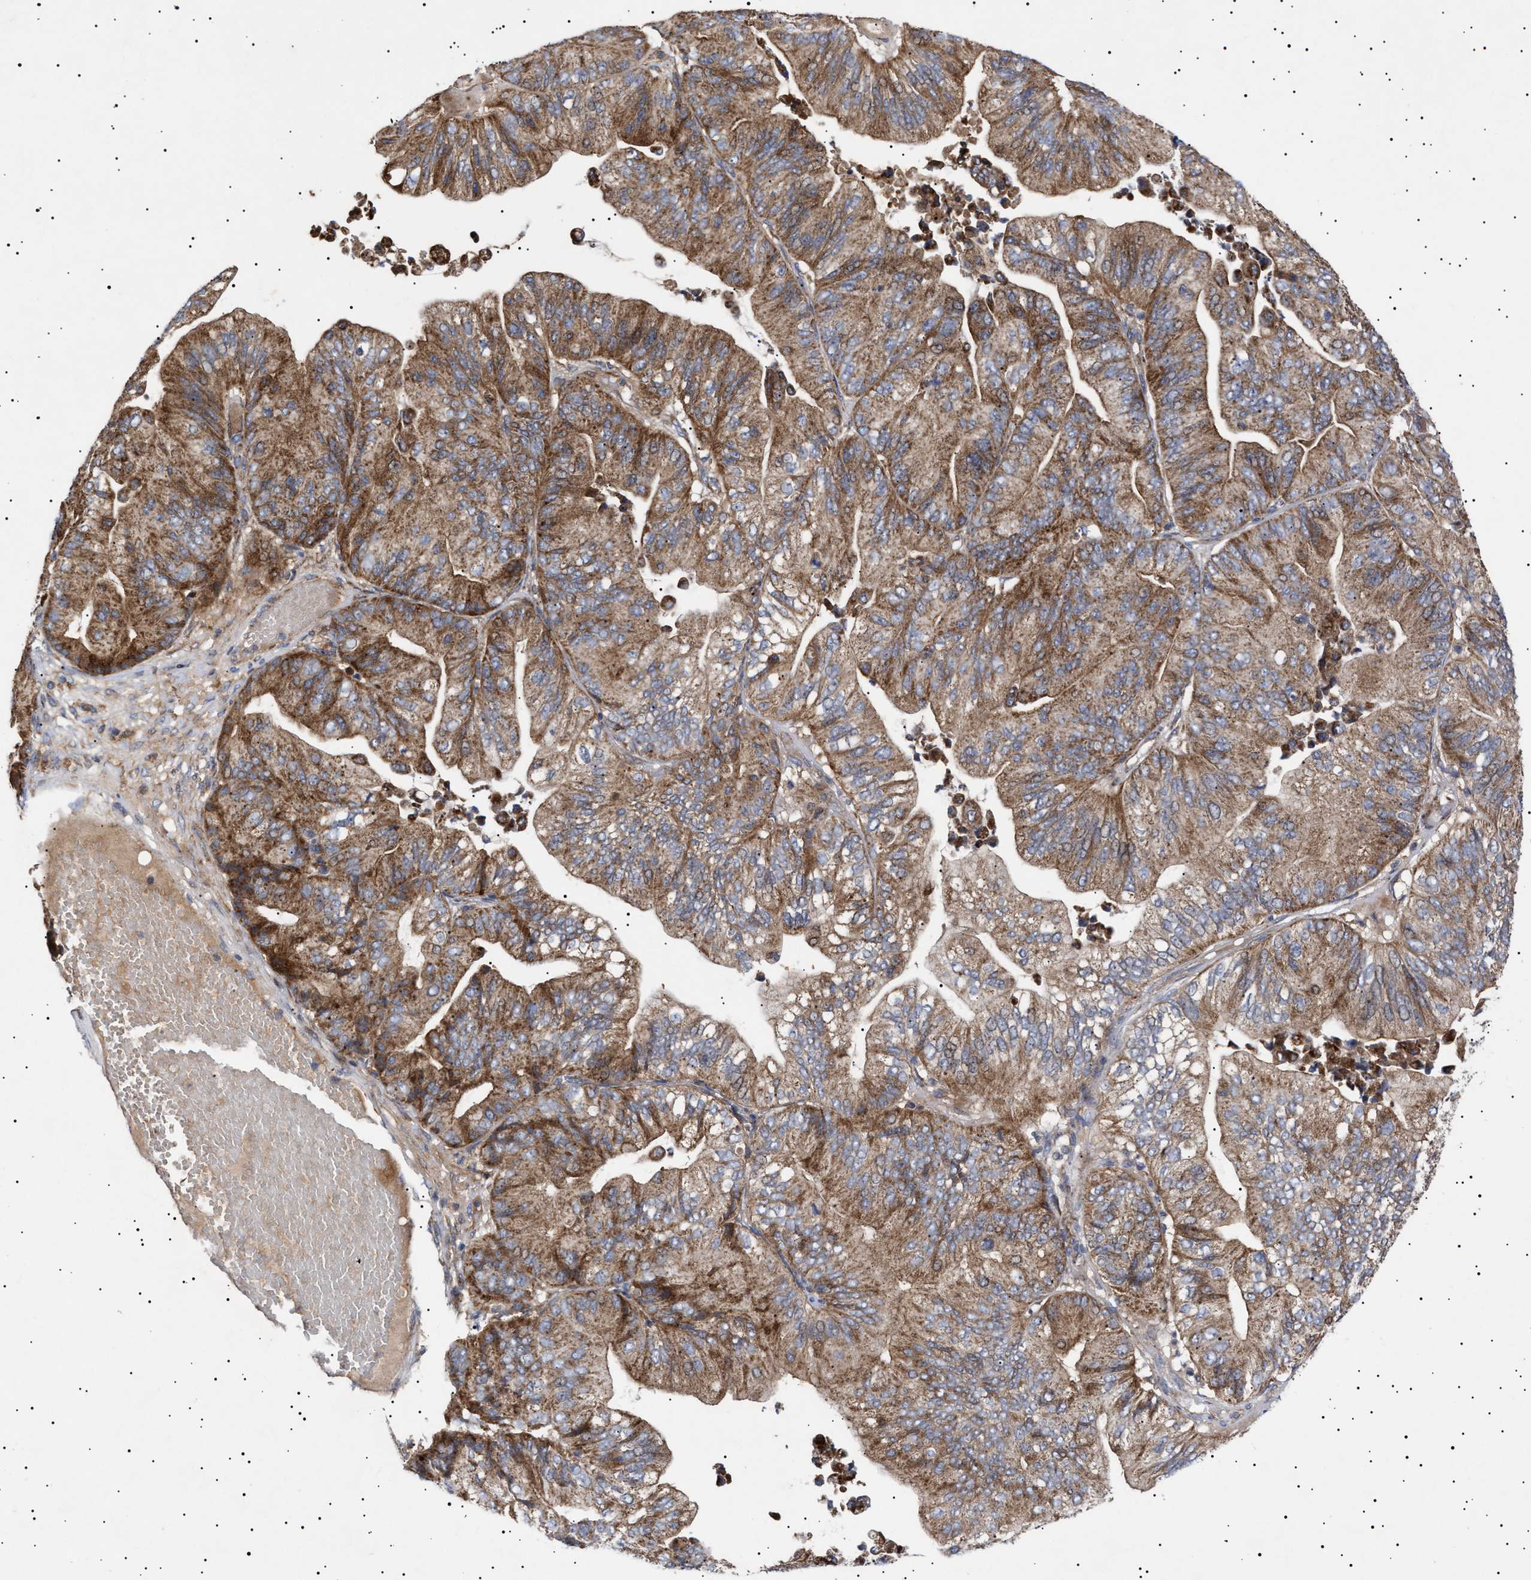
{"staining": {"intensity": "moderate", "quantity": ">75%", "location": "cytoplasmic/membranous"}, "tissue": "ovarian cancer", "cell_type": "Tumor cells", "image_type": "cancer", "snomed": [{"axis": "morphology", "description": "Cystadenocarcinoma, mucinous, NOS"}, {"axis": "topography", "description": "Ovary"}], "caption": "Moderate cytoplasmic/membranous expression for a protein is seen in approximately >75% of tumor cells of mucinous cystadenocarcinoma (ovarian) using immunohistochemistry (IHC).", "gene": "MRPL10", "patient": {"sex": "female", "age": 61}}